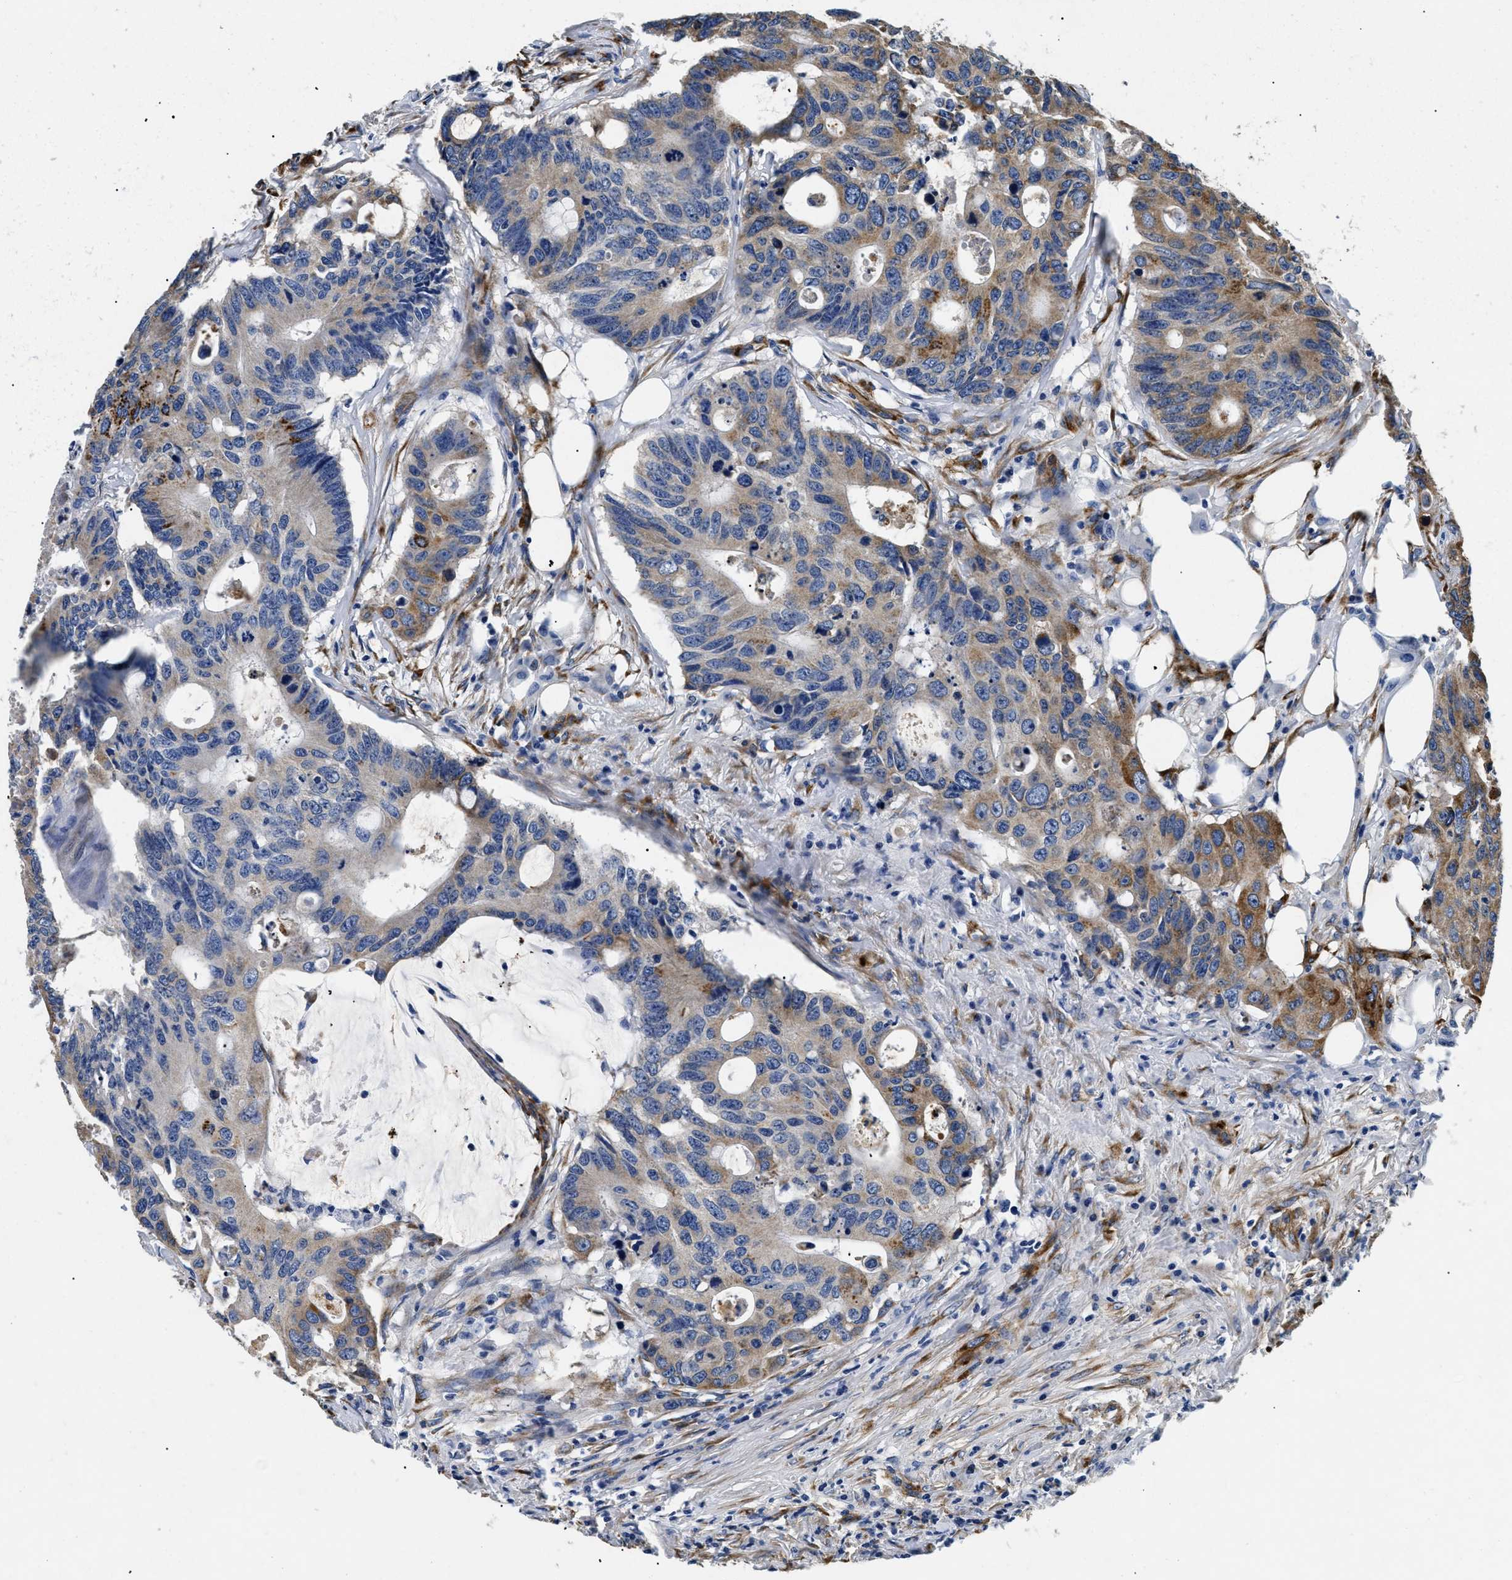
{"staining": {"intensity": "strong", "quantity": "25%-75%", "location": "cytoplasmic/membranous"}, "tissue": "colorectal cancer", "cell_type": "Tumor cells", "image_type": "cancer", "snomed": [{"axis": "morphology", "description": "Adenocarcinoma, NOS"}, {"axis": "topography", "description": "Colon"}], "caption": "Human colorectal adenocarcinoma stained for a protein (brown) displays strong cytoplasmic/membranous positive staining in approximately 25%-75% of tumor cells.", "gene": "LAMA3", "patient": {"sex": "male", "age": 71}}